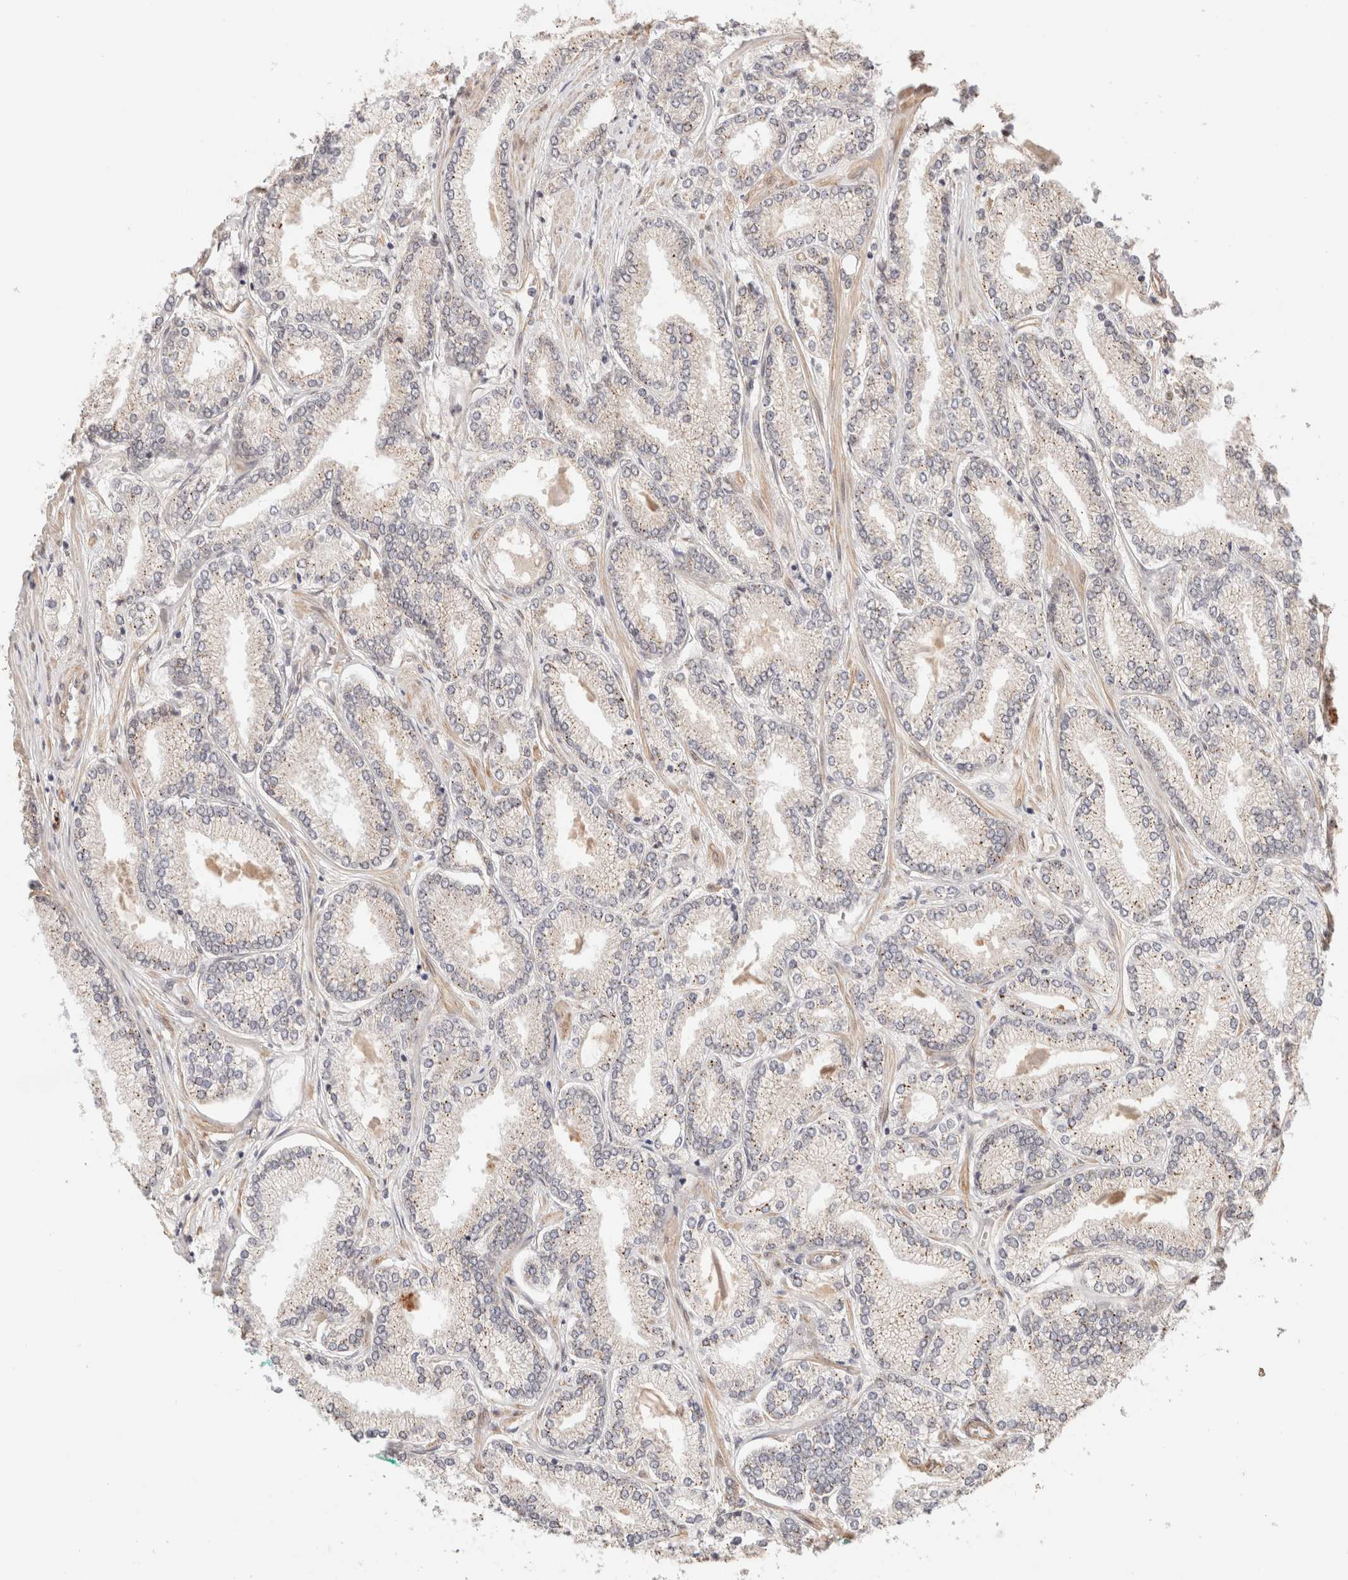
{"staining": {"intensity": "weak", "quantity": "<25%", "location": "cytoplasmic/membranous"}, "tissue": "prostate cancer", "cell_type": "Tumor cells", "image_type": "cancer", "snomed": [{"axis": "morphology", "description": "Adenocarcinoma, Low grade"}, {"axis": "topography", "description": "Prostate"}], "caption": "Immunohistochemistry (IHC) histopathology image of neoplastic tissue: human prostate cancer (low-grade adenocarcinoma) stained with DAB (3,3'-diaminobenzidine) reveals no significant protein staining in tumor cells.", "gene": "BRPF3", "patient": {"sex": "male", "age": 62}}